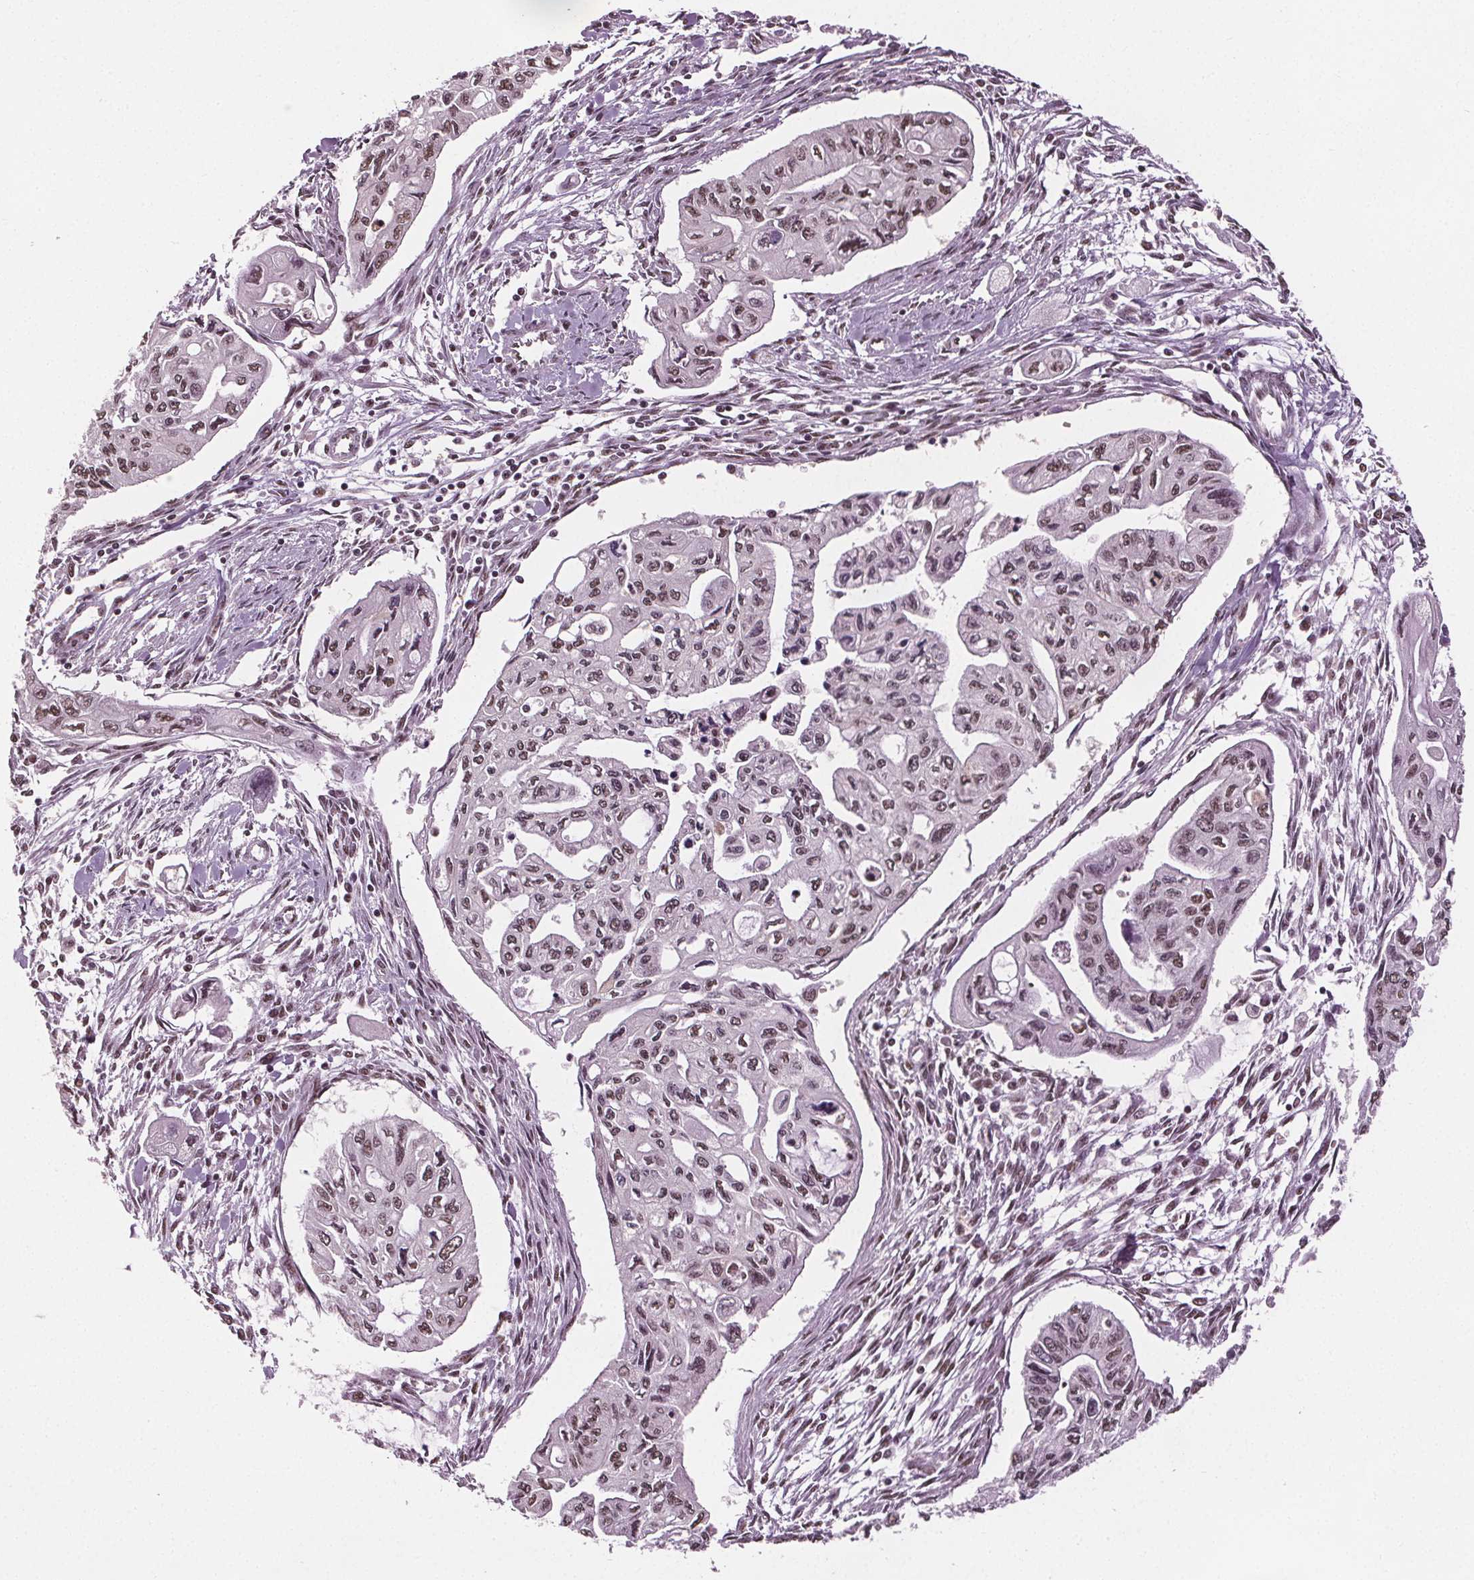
{"staining": {"intensity": "moderate", "quantity": ">75%", "location": "nuclear"}, "tissue": "pancreatic cancer", "cell_type": "Tumor cells", "image_type": "cancer", "snomed": [{"axis": "morphology", "description": "Adenocarcinoma, NOS"}, {"axis": "topography", "description": "Pancreas"}], "caption": "Protein expression analysis of human pancreatic adenocarcinoma reveals moderate nuclear positivity in approximately >75% of tumor cells.", "gene": "IWS1", "patient": {"sex": "female", "age": 76}}